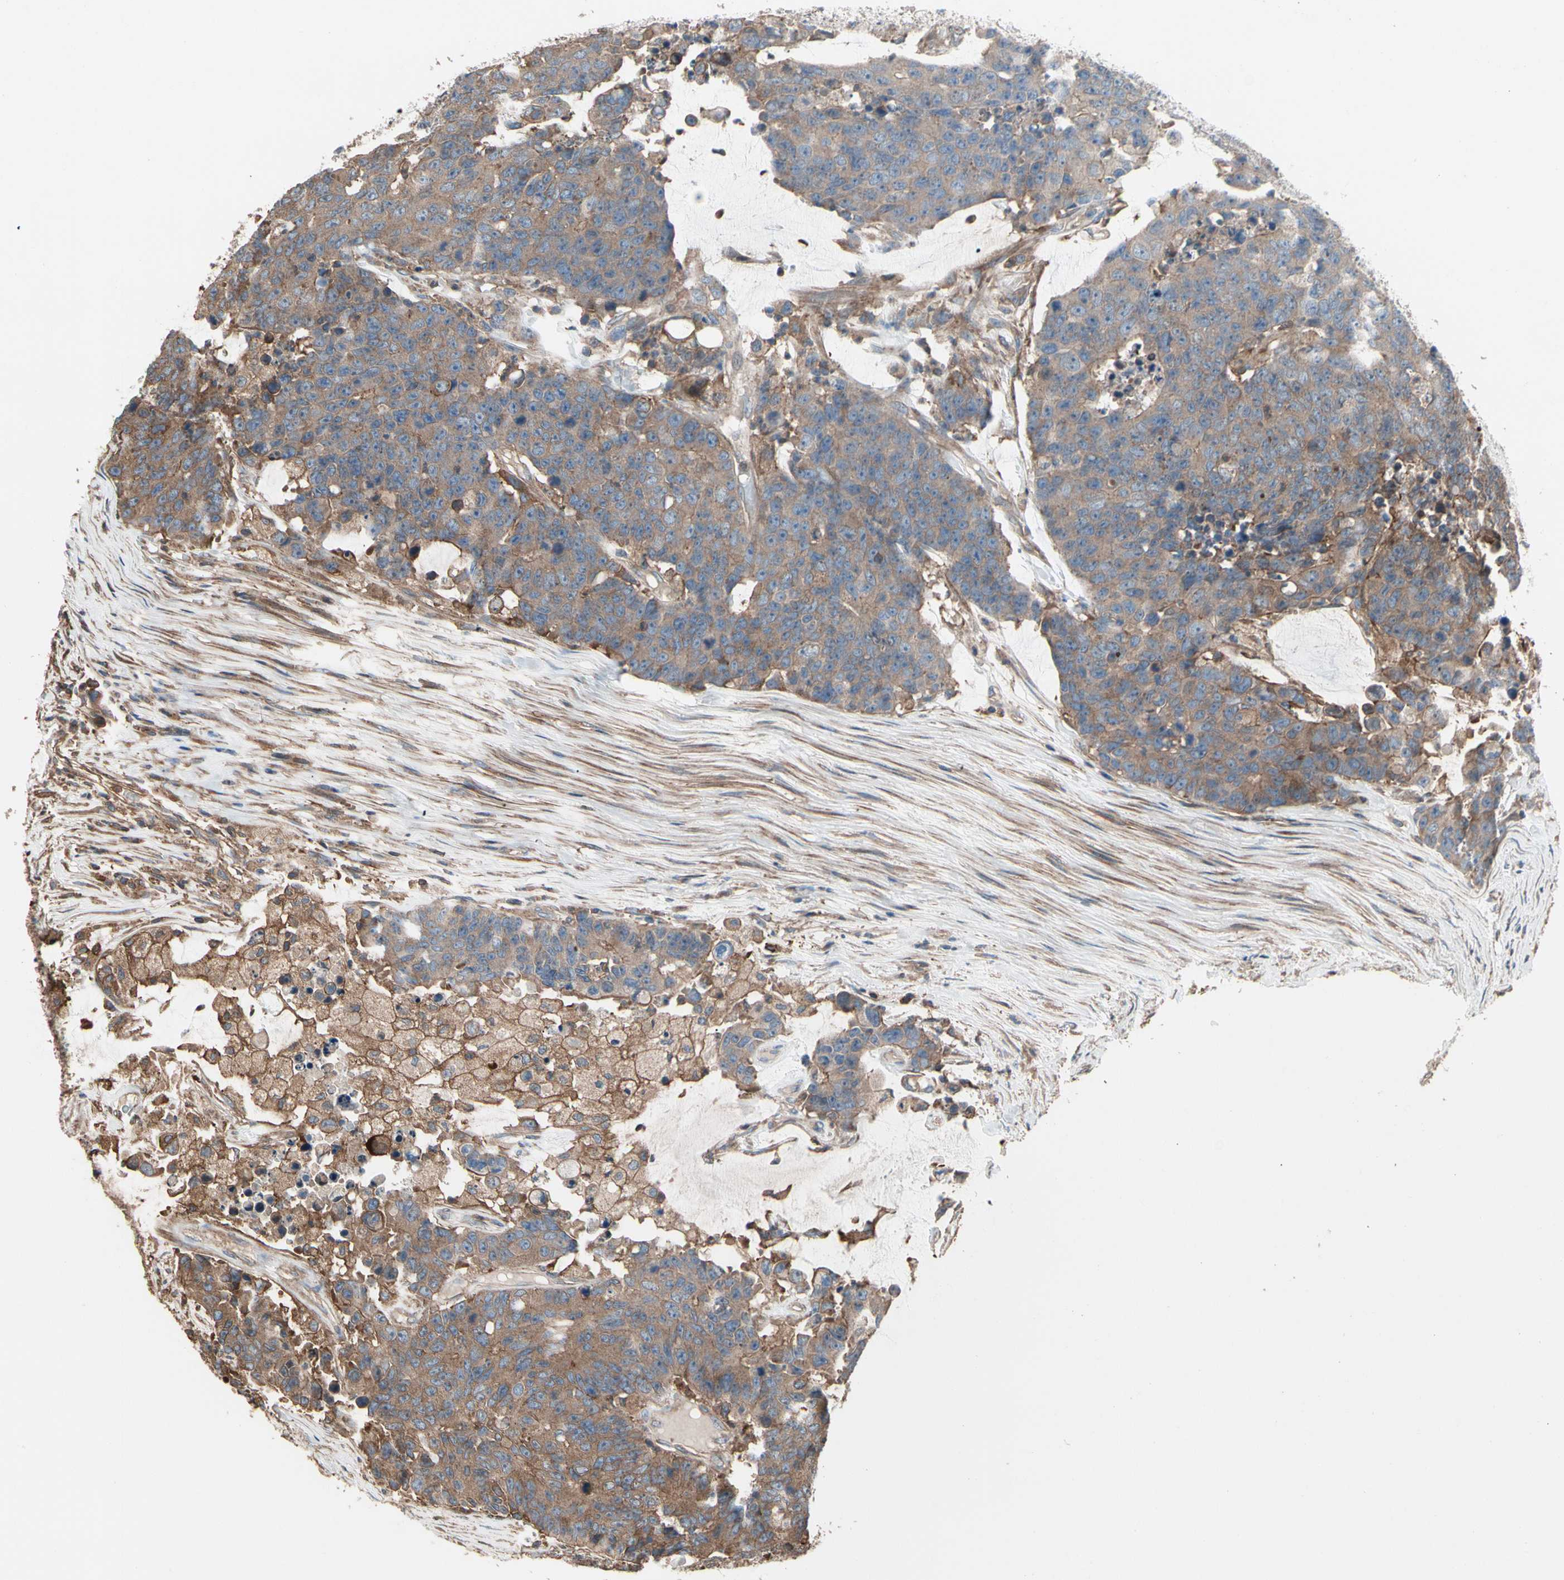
{"staining": {"intensity": "moderate", "quantity": ">75%", "location": "cytoplasmic/membranous"}, "tissue": "colorectal cancer", "cell_type": "Tumor cells", "image_type": "cancer", "snomed": [{"axis": "morphology", "description": "Adenocarcinoma, NOS"}, {"axis": "topography", "description": "Colon"}], "caption": "Immunohistochemical staining of human colorectal cancer exhibits medium levels of moderate cytoplasmic/membranous positivity in approximately >75% of tumor cells.", "gene": "AGBL2", "patient": {"sex": "female", "age": 86}}